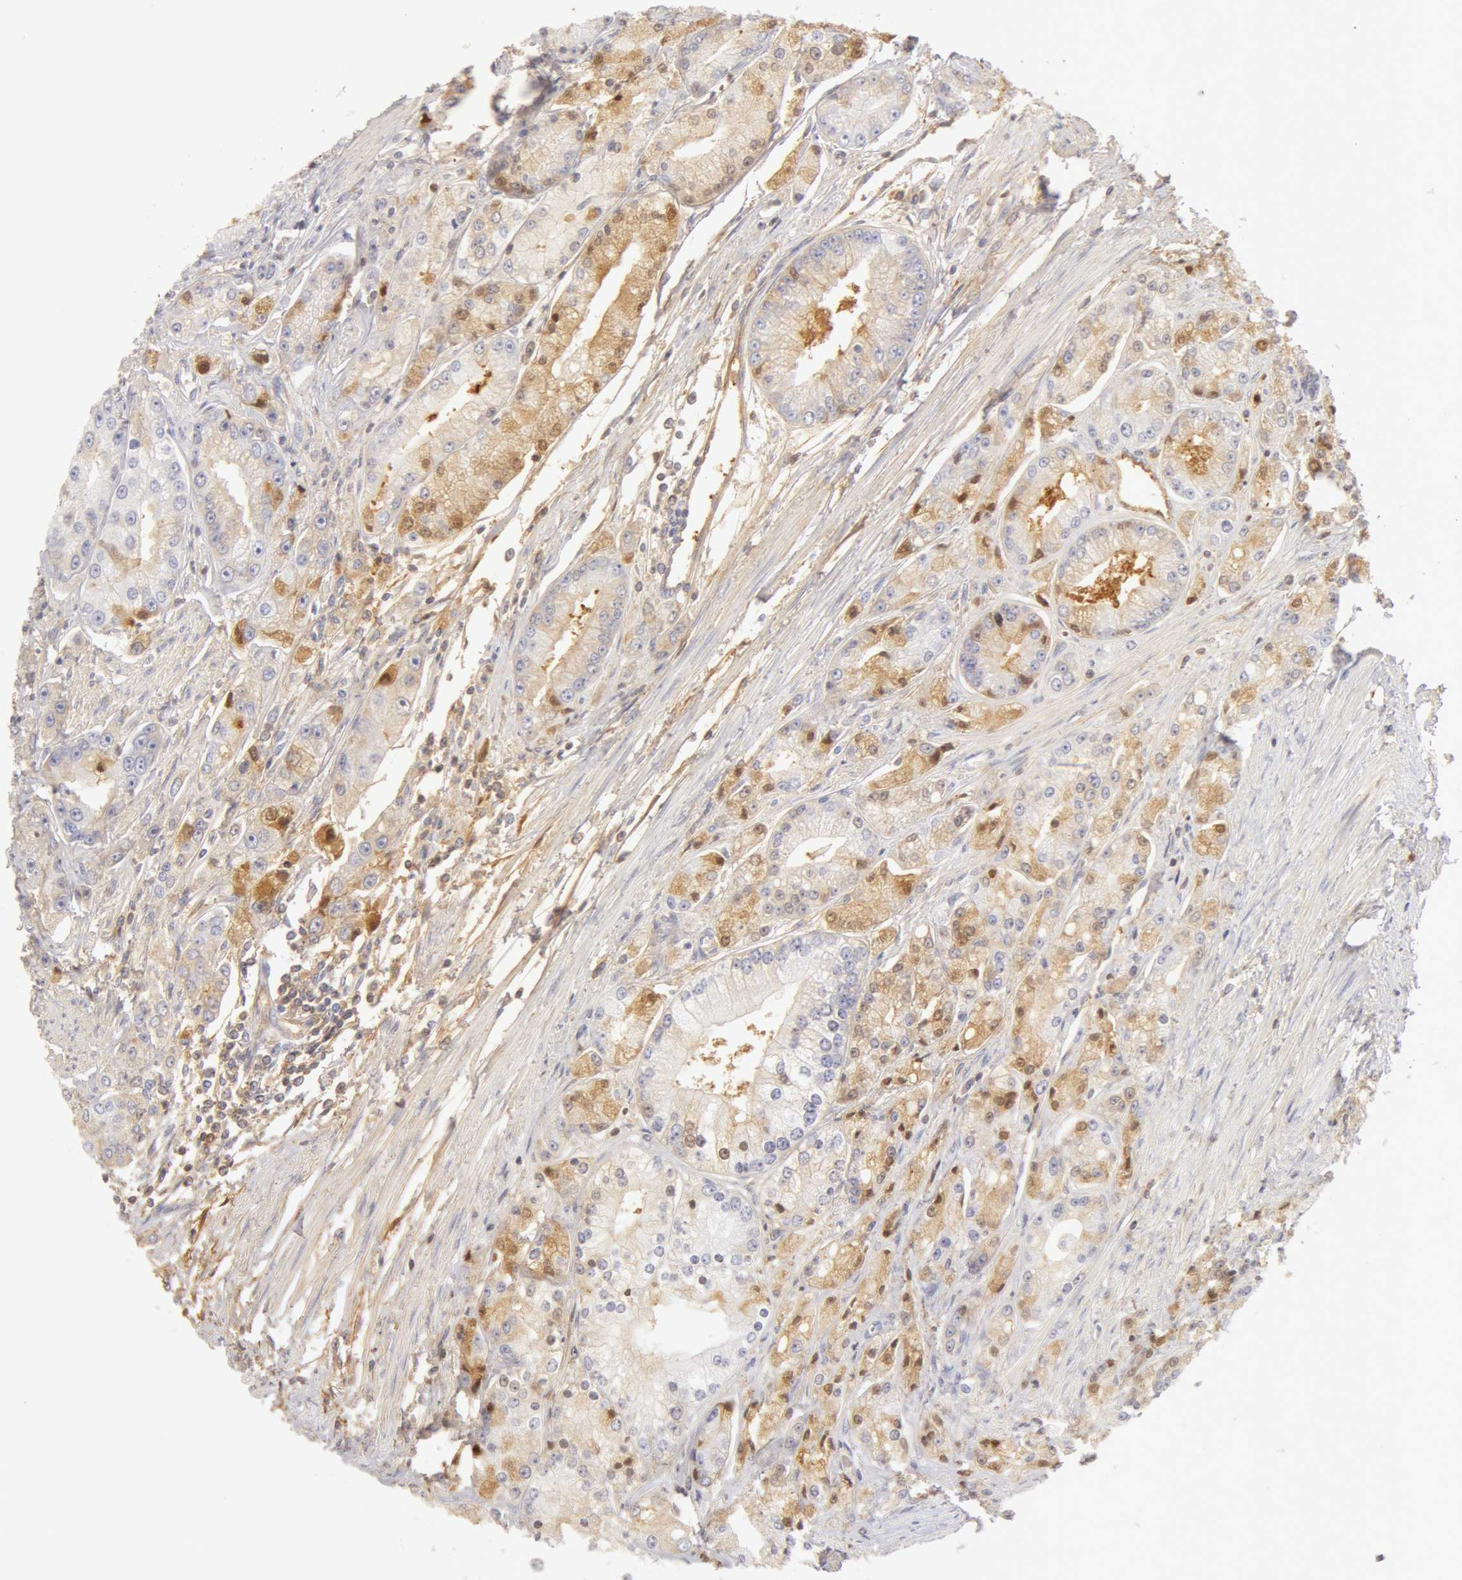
{"staining": {"intensity": "moderate", "quantity": "25%-75%", "location": "cytoplasmic/membranous"}, "tissue": "prostate cancer", "cell_type": "Tumor cells", "image_type": "cancer", "snomed": [{"axis": "morphology", "description": "Adenocarcinoma, Medium grade"}, {"axis": "topography", "description": "Prostate"}], "caption": "IHC (DAB) staining of human prostate cancer (adenocarcinoma (medium-grade)) demonstrates moderate cytoplasmic/membranous protein expression in approximately 25%-75% of tumor cells. (Stains: DAB (3,3'-diaminobenzidine) in brown, nuclei in blue, Microscopy: brightfield microscopy at high magnification).", "gene": "GC", "patient": {"sex": "male", "age": 72}}